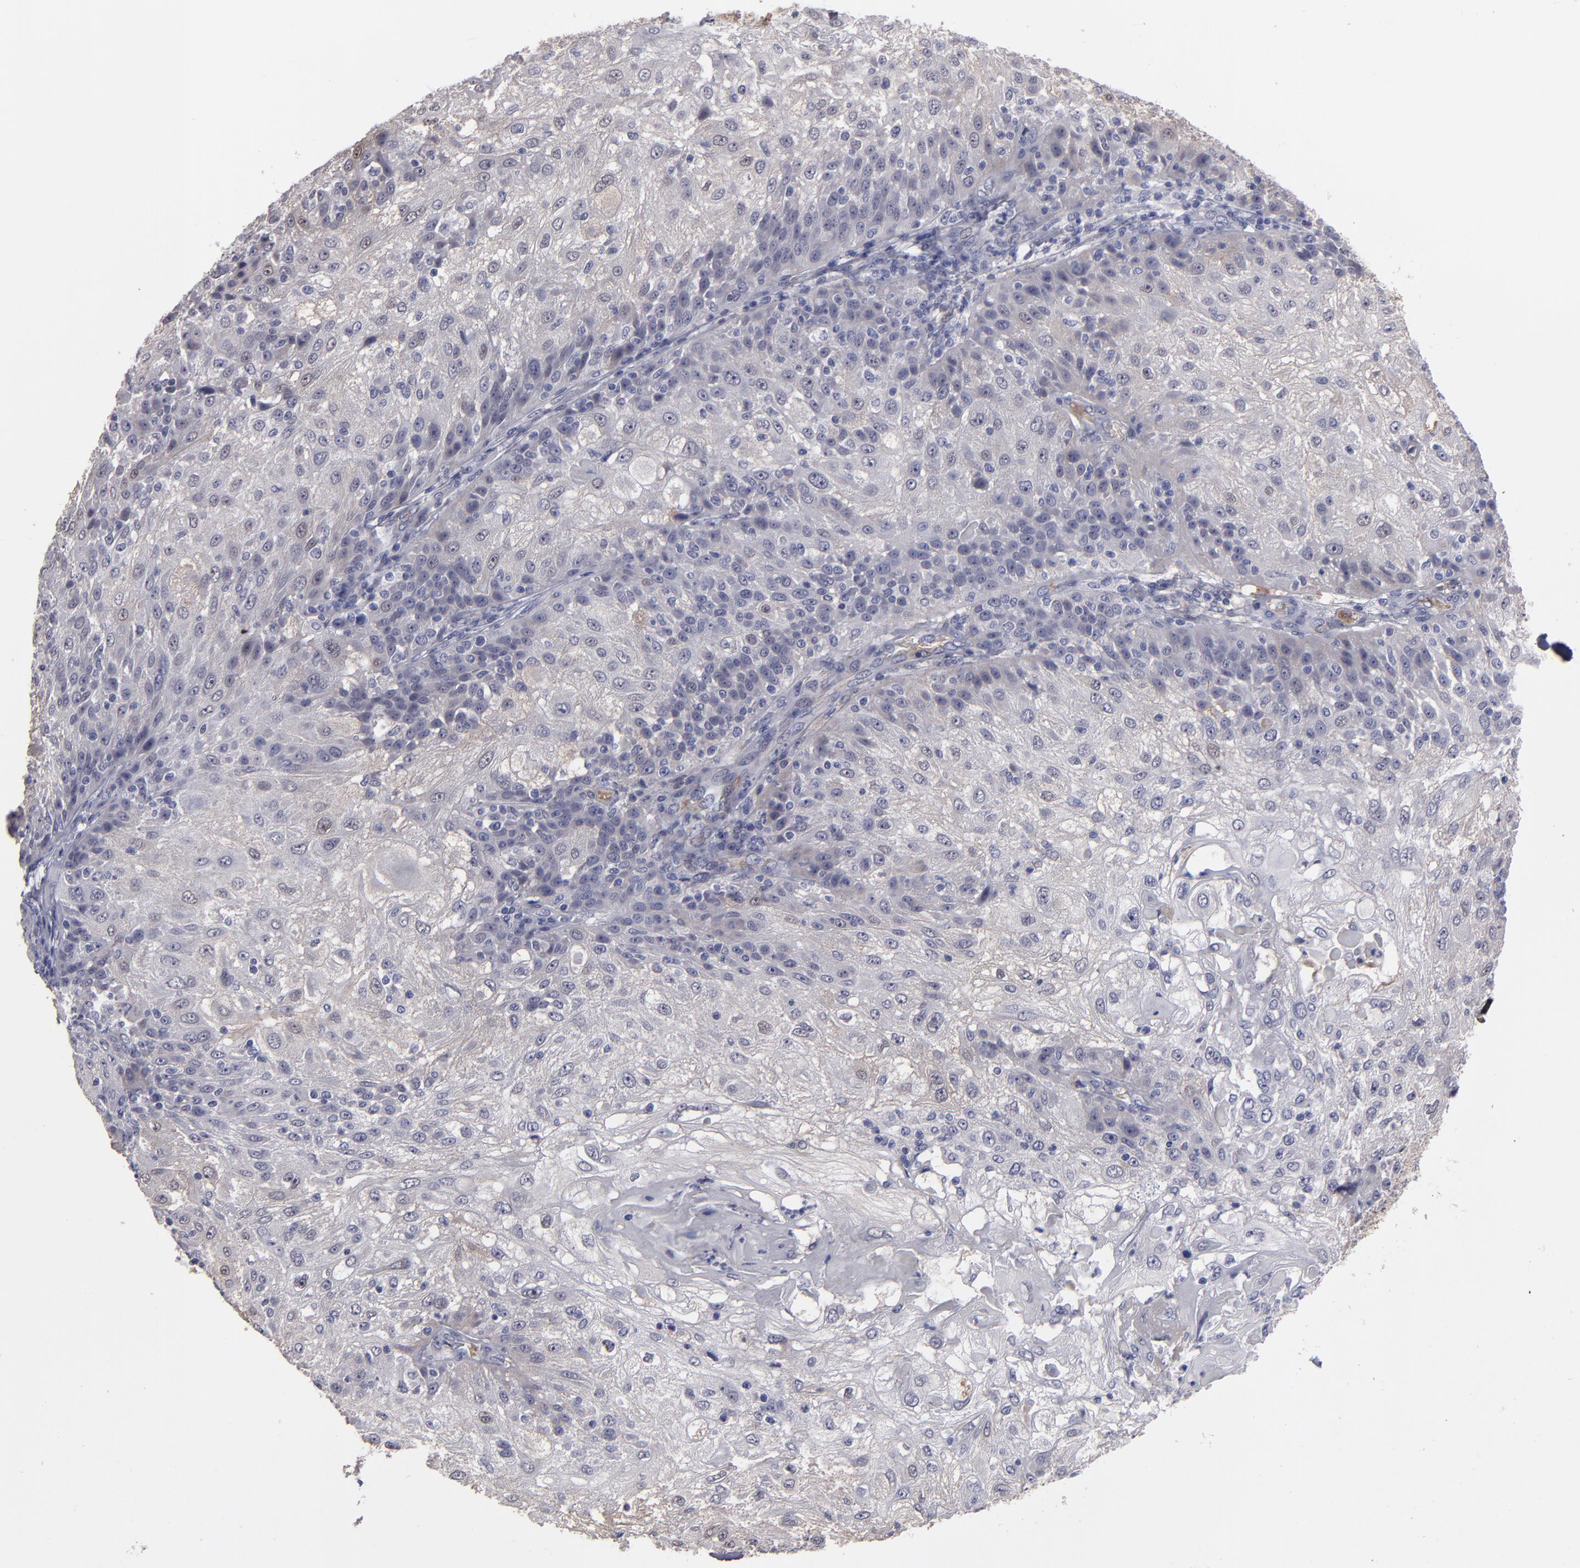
{"staining": {"intensity": "negative", "quantity": "none", "location": "none"}, "tissue": "skin cancer", "cell_type": "Tumor cells", "image_type": "cancer", "snomed": [{"axis": "morphology", "description": "Normal tissue, NOS"}, {"axis": "morphology", "description": "Squamous cell carcinoma, NOS"}, {"axis": "topography", "description": "Skin"}], "caption": "Photomicrograph shows no significant protein staining in tumor cells of skin cancer. The staining is performed using DAB brown chromogen with nuclei counter-stained in using hematoxylin.", "gene": "ITIH4", "patient": {"sex": "female", "age": 83}}